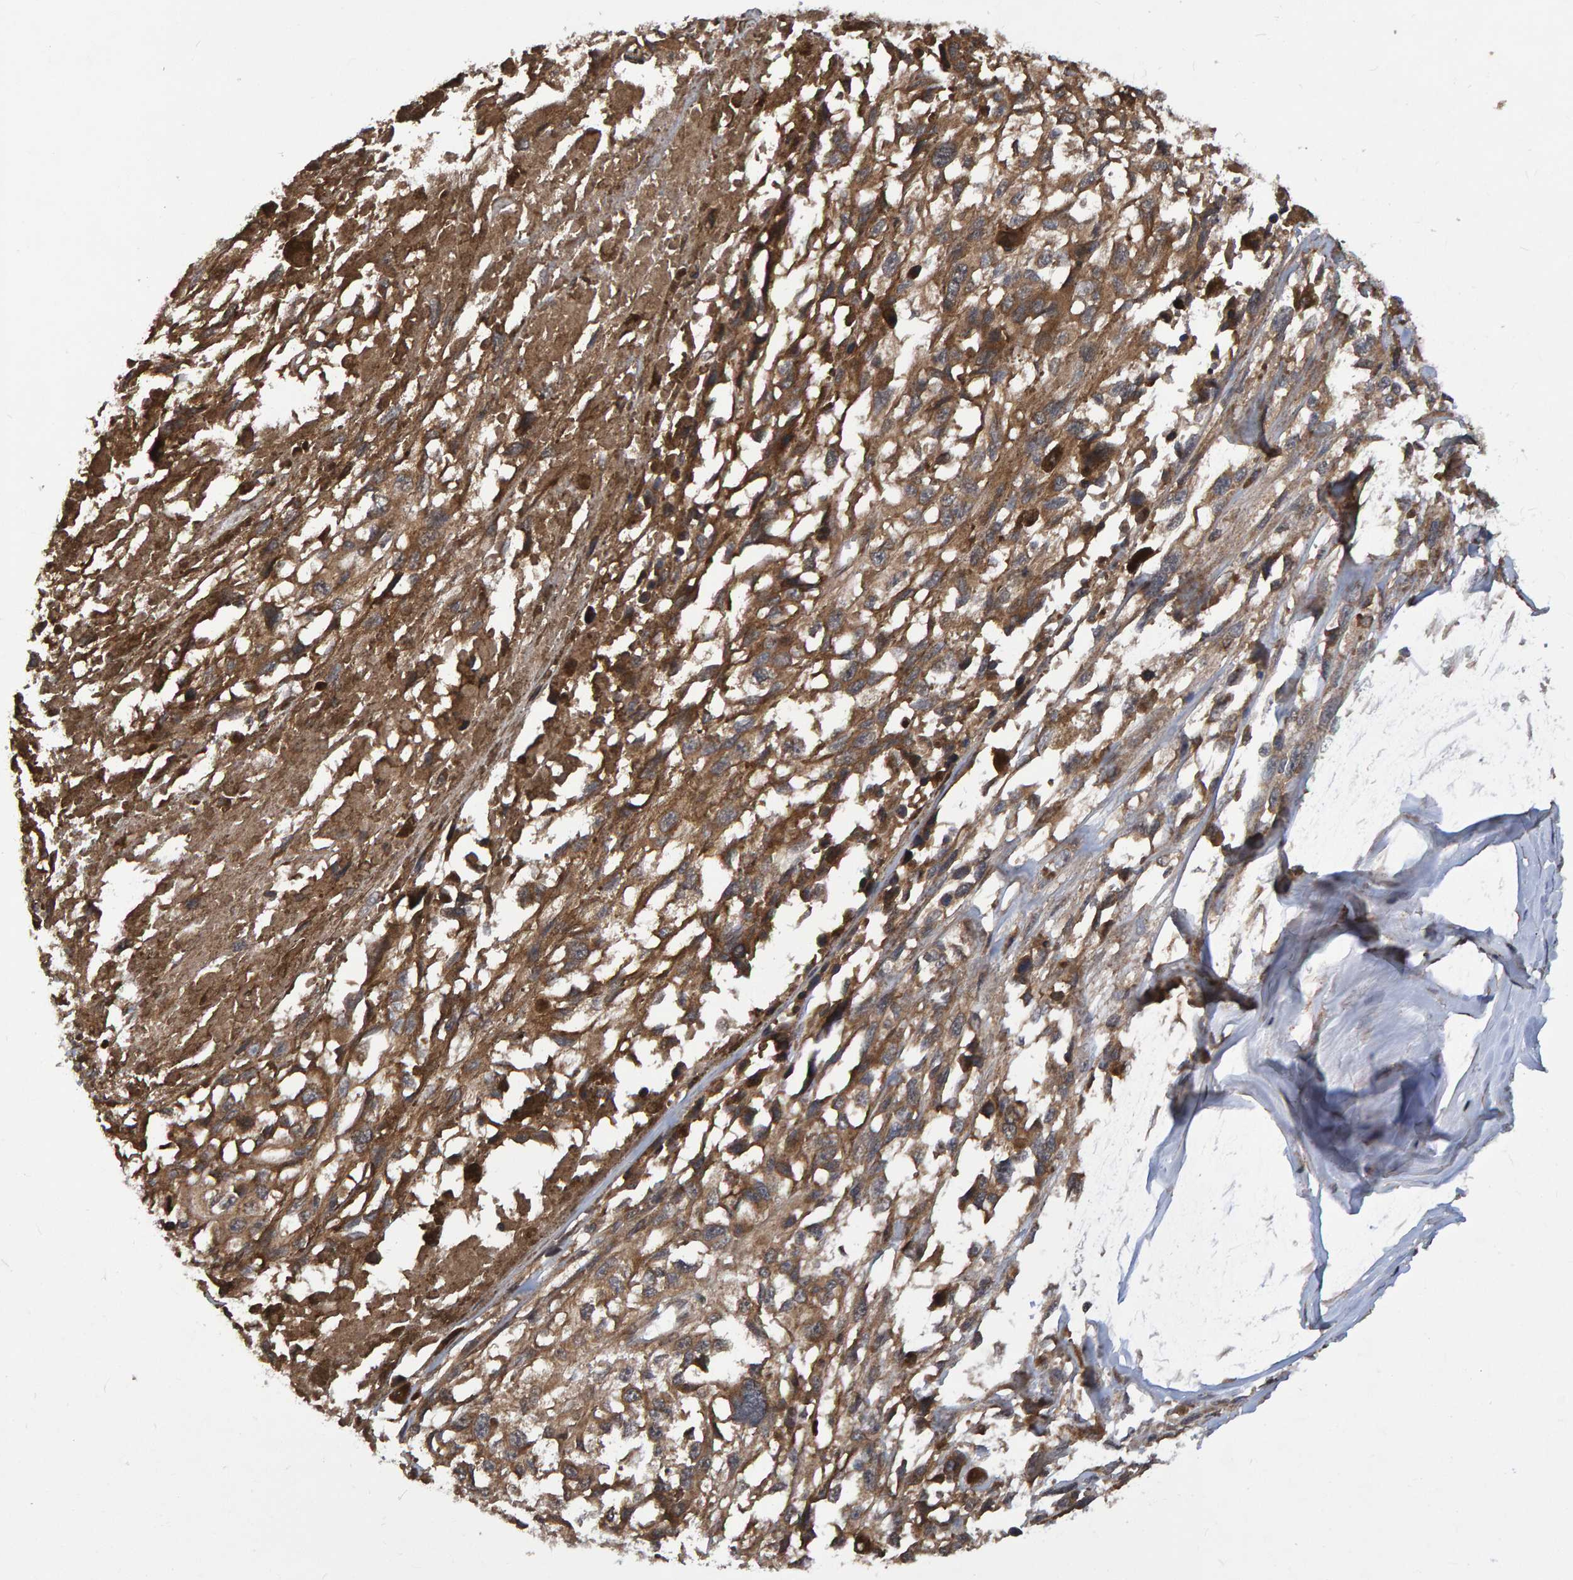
{"staining": {"intensity": "moderate", "quantity": ">75%", "location": "cytoplasmic/membranous"}, "tissue": "melanoma", "cell_type": "Tumor cells", "image_type": "cancer", "snomed": [{"axis": "morphology", "description": "Malignant melanoma, Metastatic site"}, {"axis": "topography", "description": "Lymph node"}], "caption": "Immunohistochemistry (IHC) image of human melanoma stained for a protein (brown), which shows medium levels of moderate cytoplasmic/membranous positivity in approximately >75% of tumor cells.", "gene": "GAB2", "patient": {"sex": "male", "age": 59}}